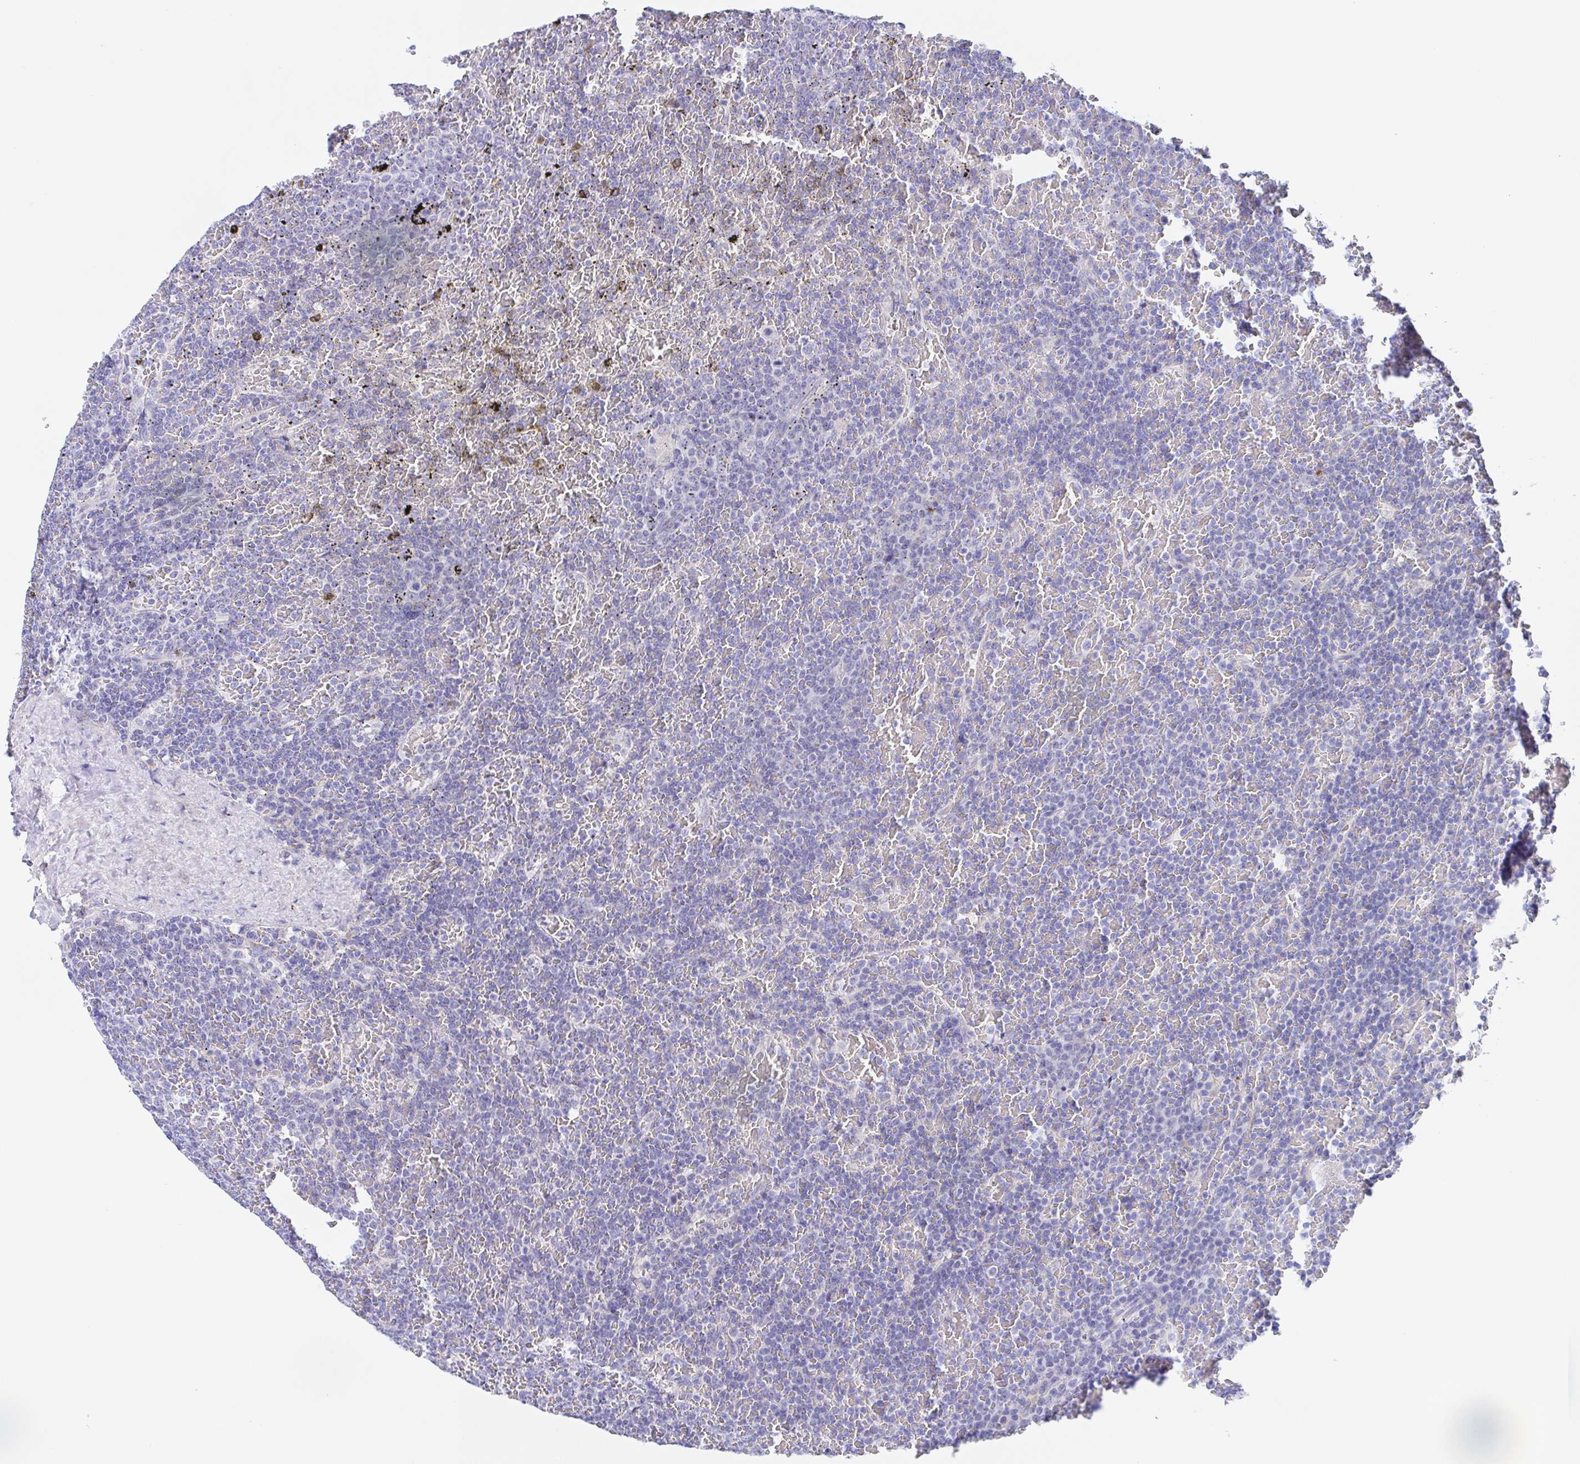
{"staining": {"intensity": "negative", "quantity": "none", "location": "none"}, "tissue": "lymphoma", "cell_type": "Tumor cells", "image_type": "cancer", "snomed": [{"axis": "morphology", "description": "Malignant lymphoma, non-Hodgkin's type, Low grade"}, {"axis": "topography", "description": "Spleen"}], "caption": "IHC of human lymphoma shows no expression in tumor cells. The staining is performed using DAB (3,3'-diaminobenzidine) brown chromogen with nuclei counter-stained in using hematoxylin.", "gene": "SCG3", "patient": {"sex": "female", "age": 77}}